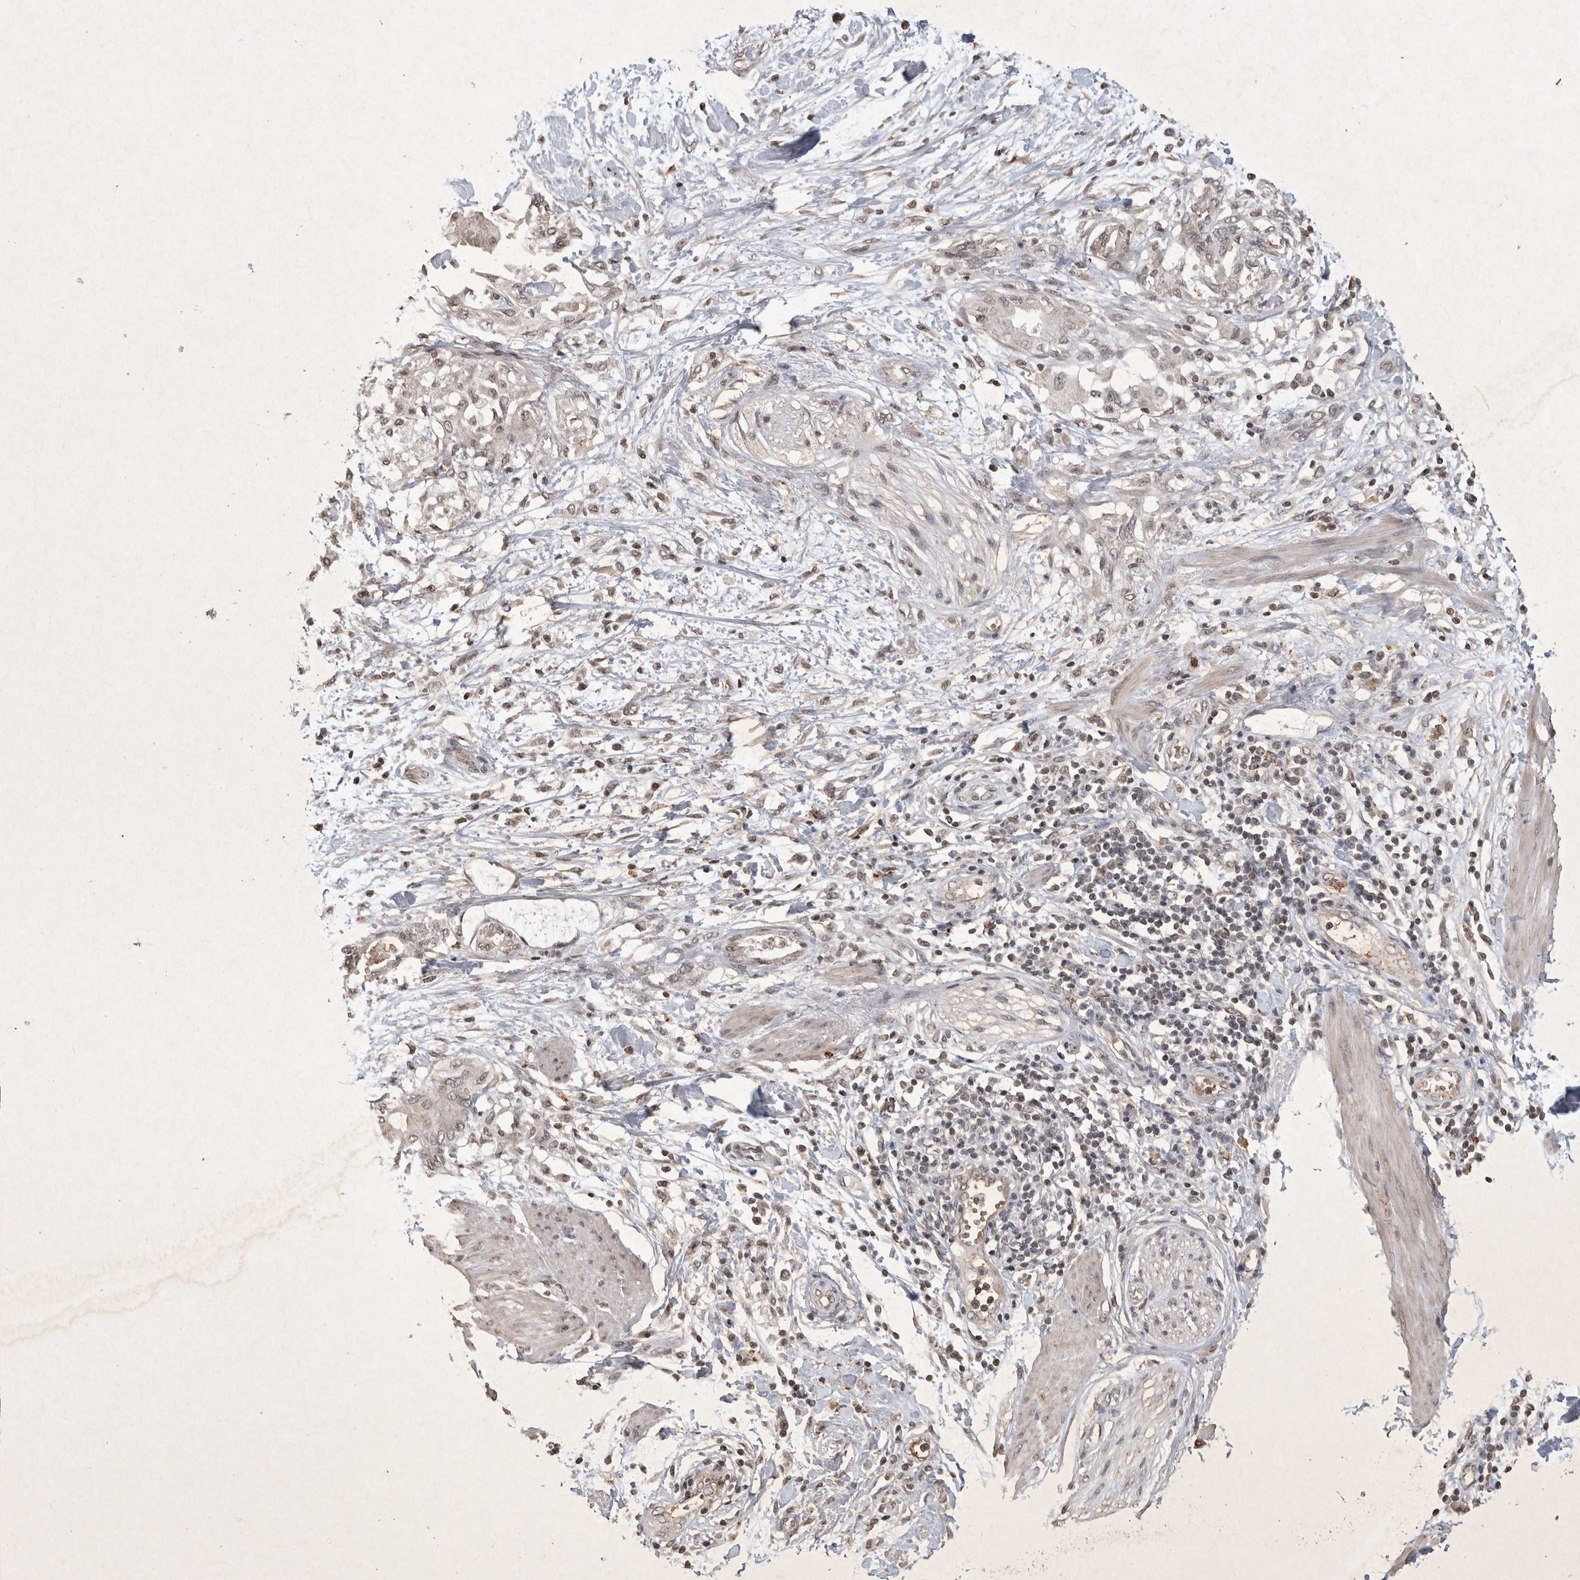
{"staining": {"intensity": "weak", "quantity": "<25%", "location": "nuclear"}, "tissue": "pancreatic cancer", "cell_type": "Tumor cells", "image_type": "cancer", "snomed": [{"axis": "morphology", "description": "Normal tissue, NOS"}, {"axis": "morphology", "description": "Adenocarcinoma, NOS"}, {"axis": "topography", "description": "Pancreas"}, {"axis": "topography", "description": "Duodenum"}], "caption": "IHC micrograph of neoplastic tissue: pancreatic adenocarcinoma stained with DAB demonstrates no significant protein expression in tumor cells.", "gene": "HRK", "patient": {"sex": "female", "age": 60}}